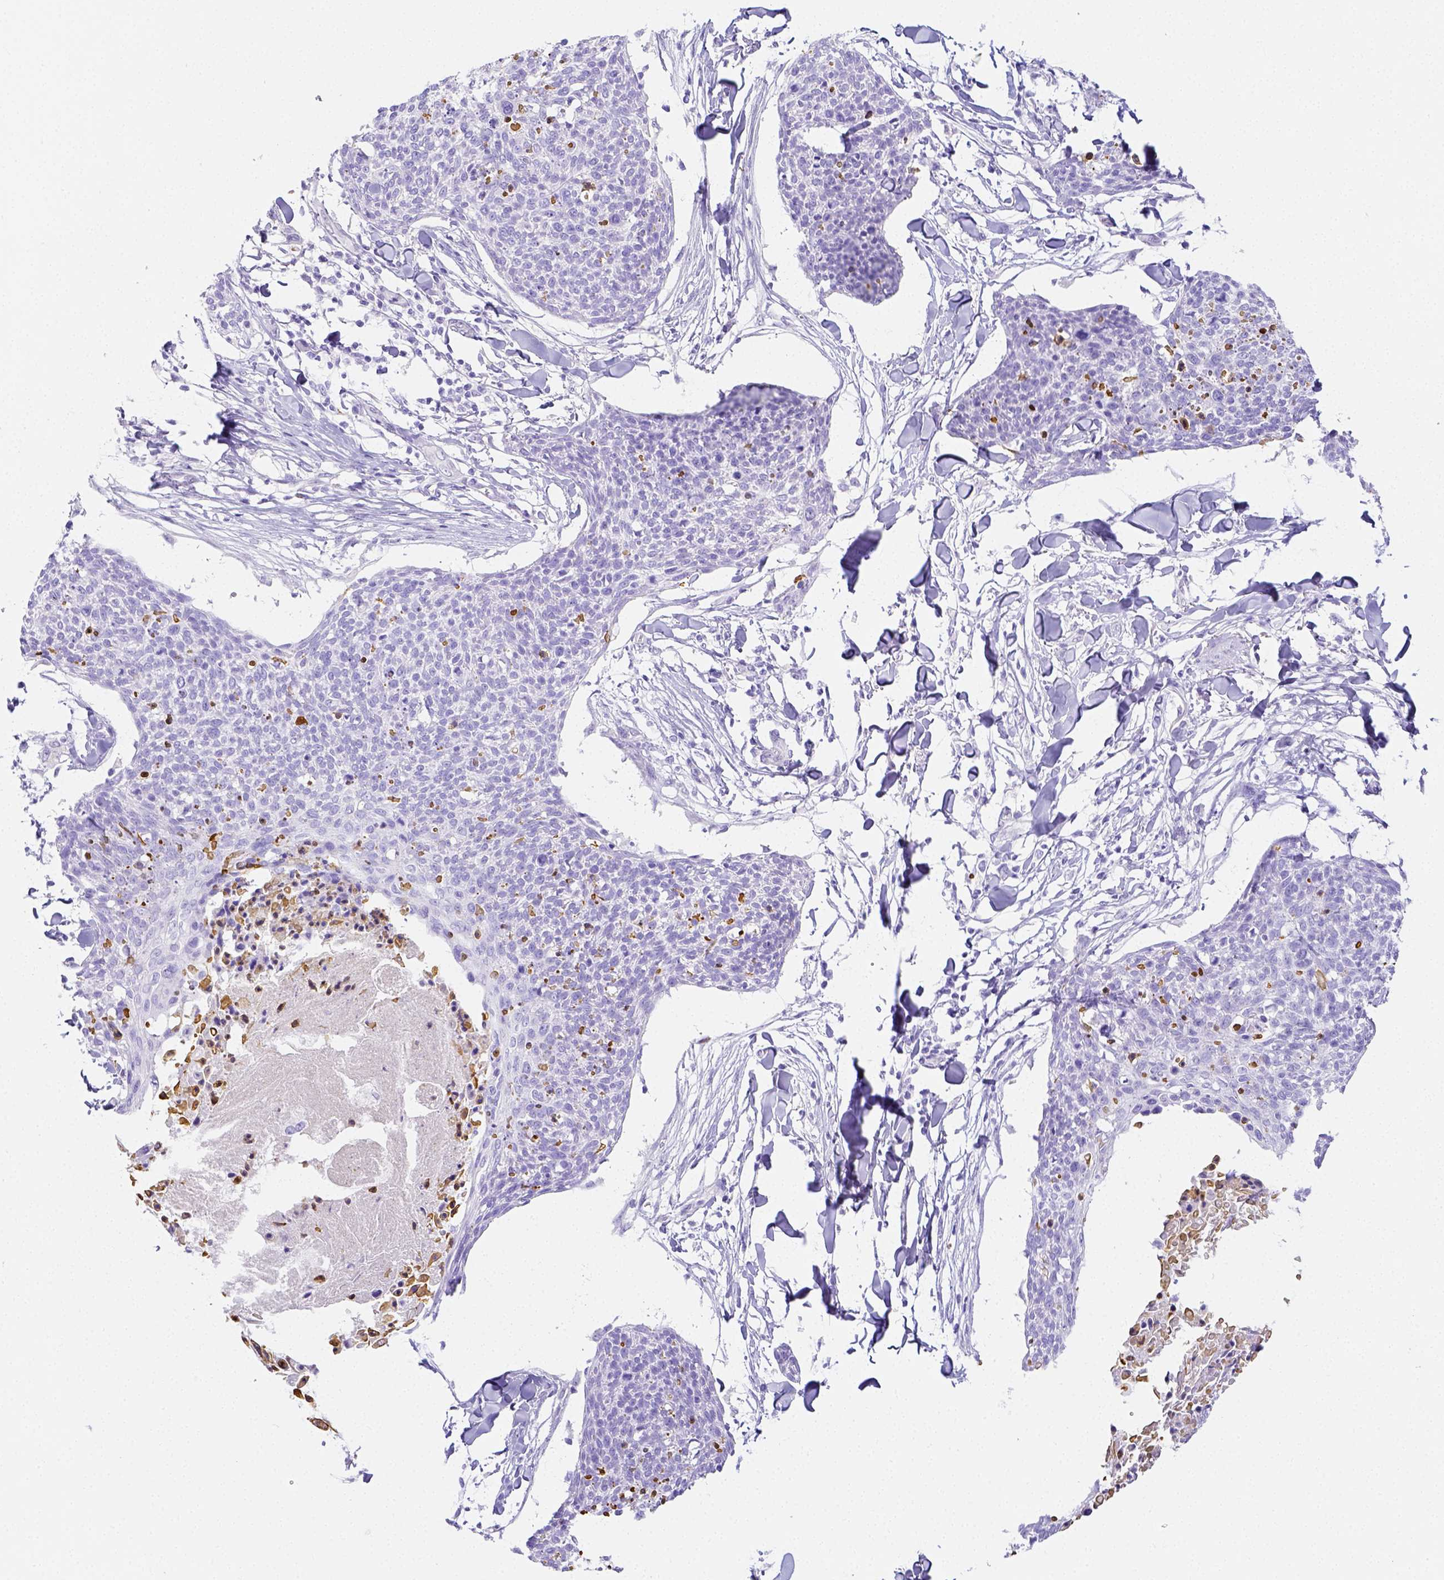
{"staining": {"intensity": "negative", "quantity": "none", "location": "none"}, "tissue": "skin cancer", "cell_type": "Tumor cells", "image_type": "cancer", "snomed": [{"axis": "morphology", "description": "Squamous cell carcinoma, NOS"}, {"axis": "topography", "description": "Skin"}, {"axis": "topography", "description": "Vulva"}], "caption": "A micrograph of human skin cancer (squamous cell carcinoma) is negative for staining in tumor cells. (IHC, brightfield microscopy, high magnification).", "gene": "ARHGAP36", "patient": {"sex": "female", "age": 75}}